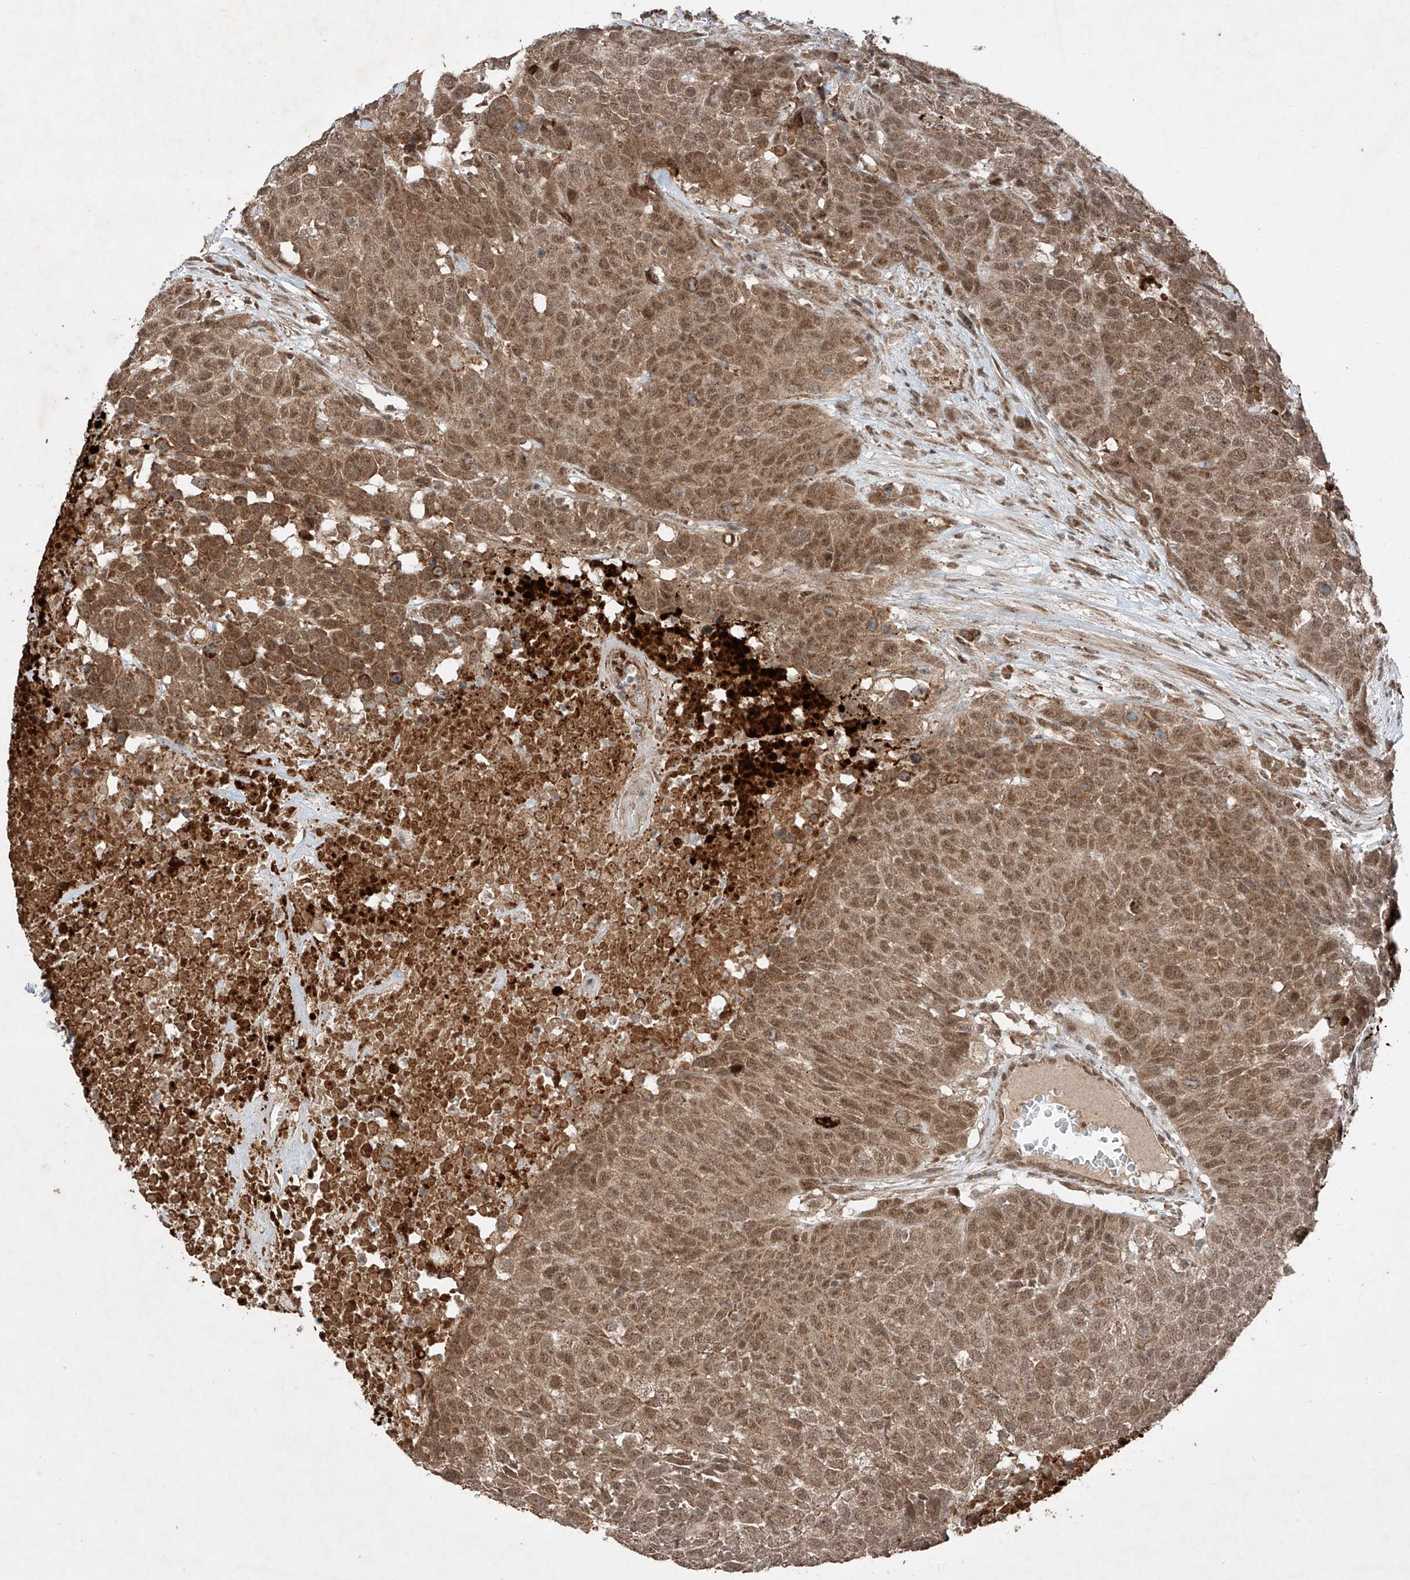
{"staining": {"intensity": "moderate", "quantity": ">75%", "location": "cytoplasmic/membranous,nuclear"}, "tissue": "head and neck cancer", "cell_type": "Tumor cells", "image_type": "cancer", "snomed": [{"axis": "morphology", "description": "Squamous cell carcinoma, NOS"}, {"axis": "topography", "description": "Head-Neck"}], "caption": "There is medium levels of moderate cytoplasmic/membranous and nuclear staining in tumor cells of head and neck cancer, as demonstrated by immunohistochemical staining (brown color).", "gene": "ZNF620", "patient": {"sex": "male", "age": 66}}